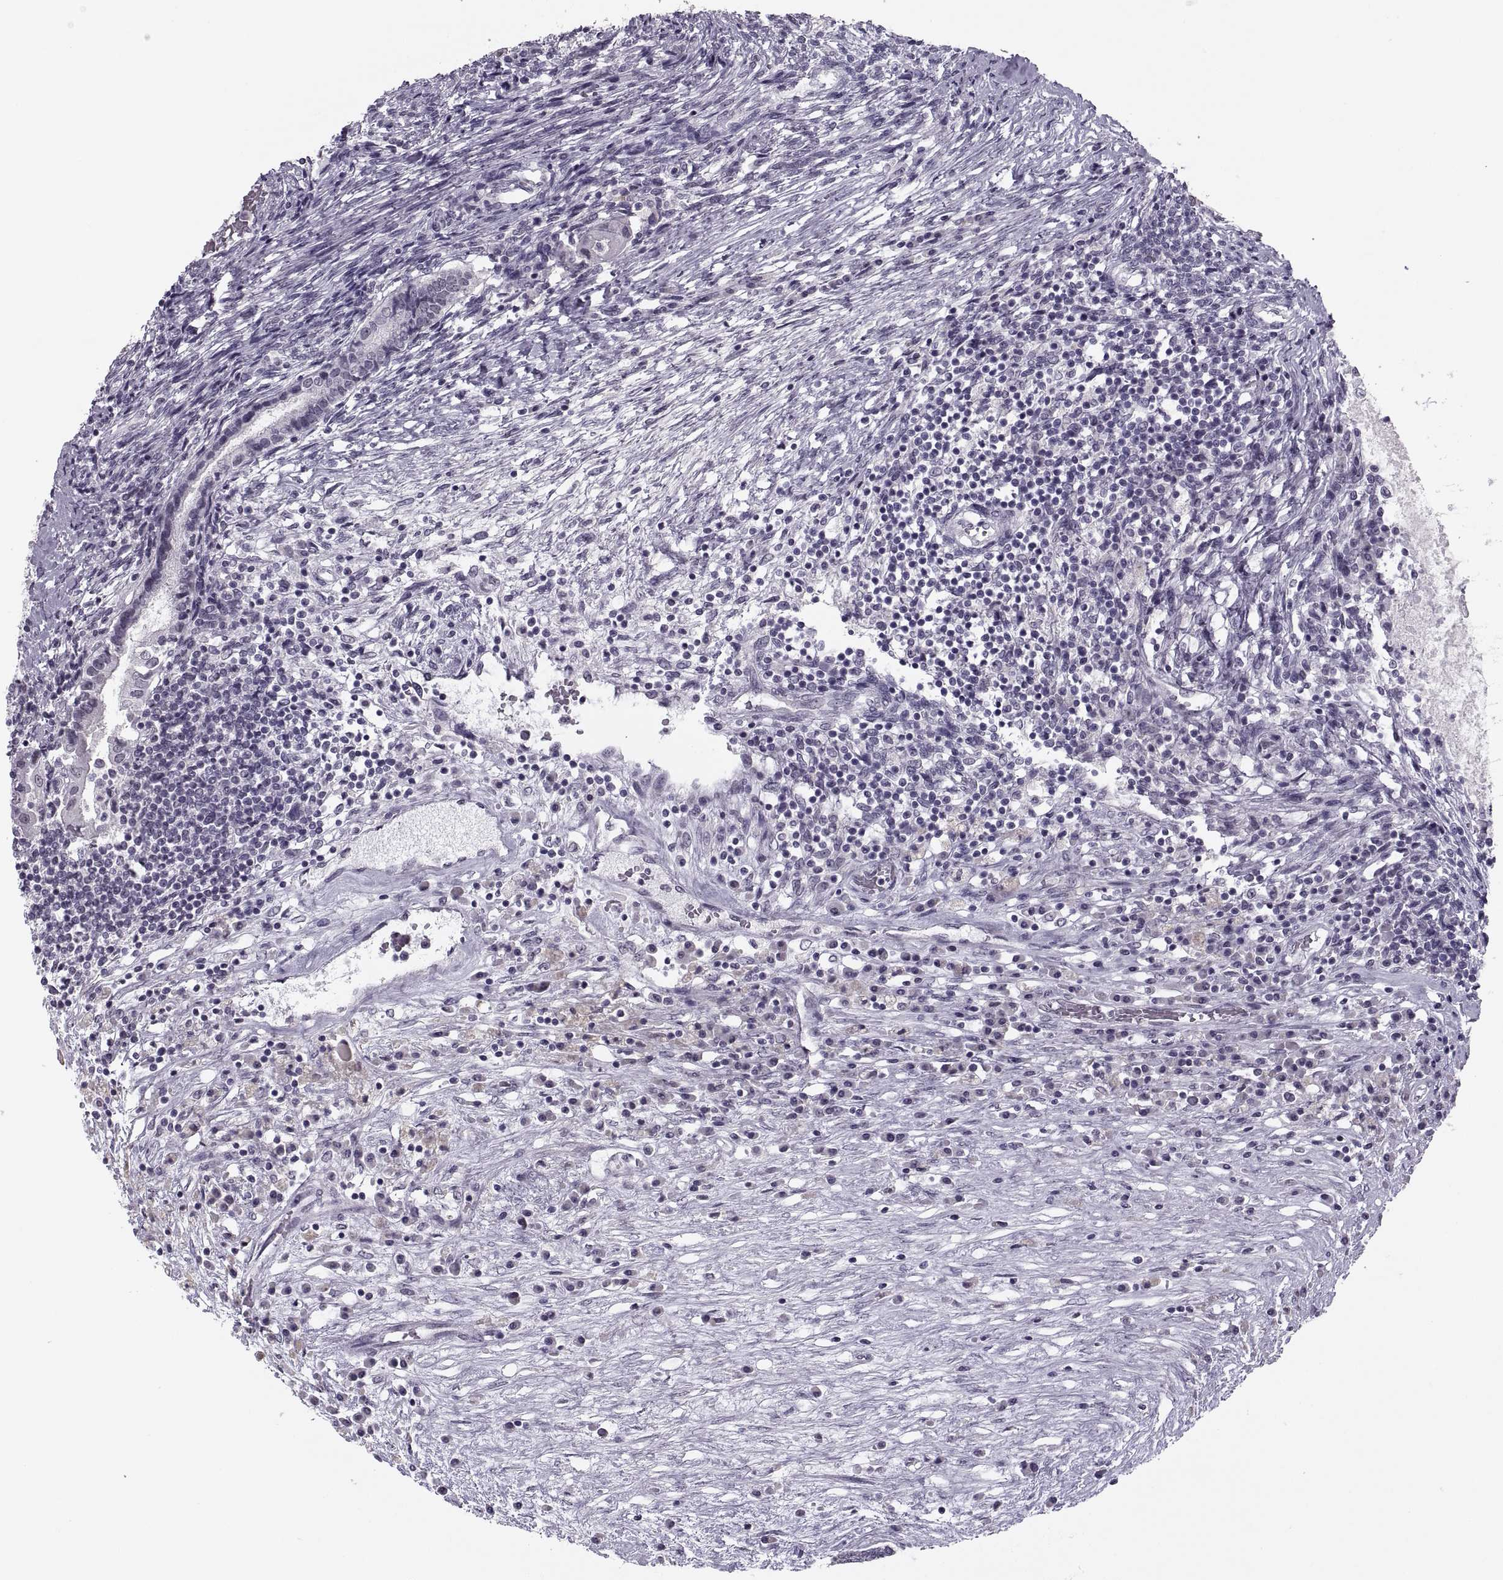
{"staining": {"intensity": "negative", "quantity": "none", "location": "none"}, "tissue": "testis cancer", "cell_type": "Tumor cells", "image_type": "cancer", "snomed": [{"axis": "morphology", "description": "Carcinoma, Embryonal, NOS"}, {"axis": "topography", "description": "Testis"}], "caption": "IHC histopathology image of neoplastic tissue: embryonal carcinoma (testis) stained with DAB displays no significant protein staining in tumor cells.", "gene": "PAGE5", "patient": {"sex": "male", "age": 37}}